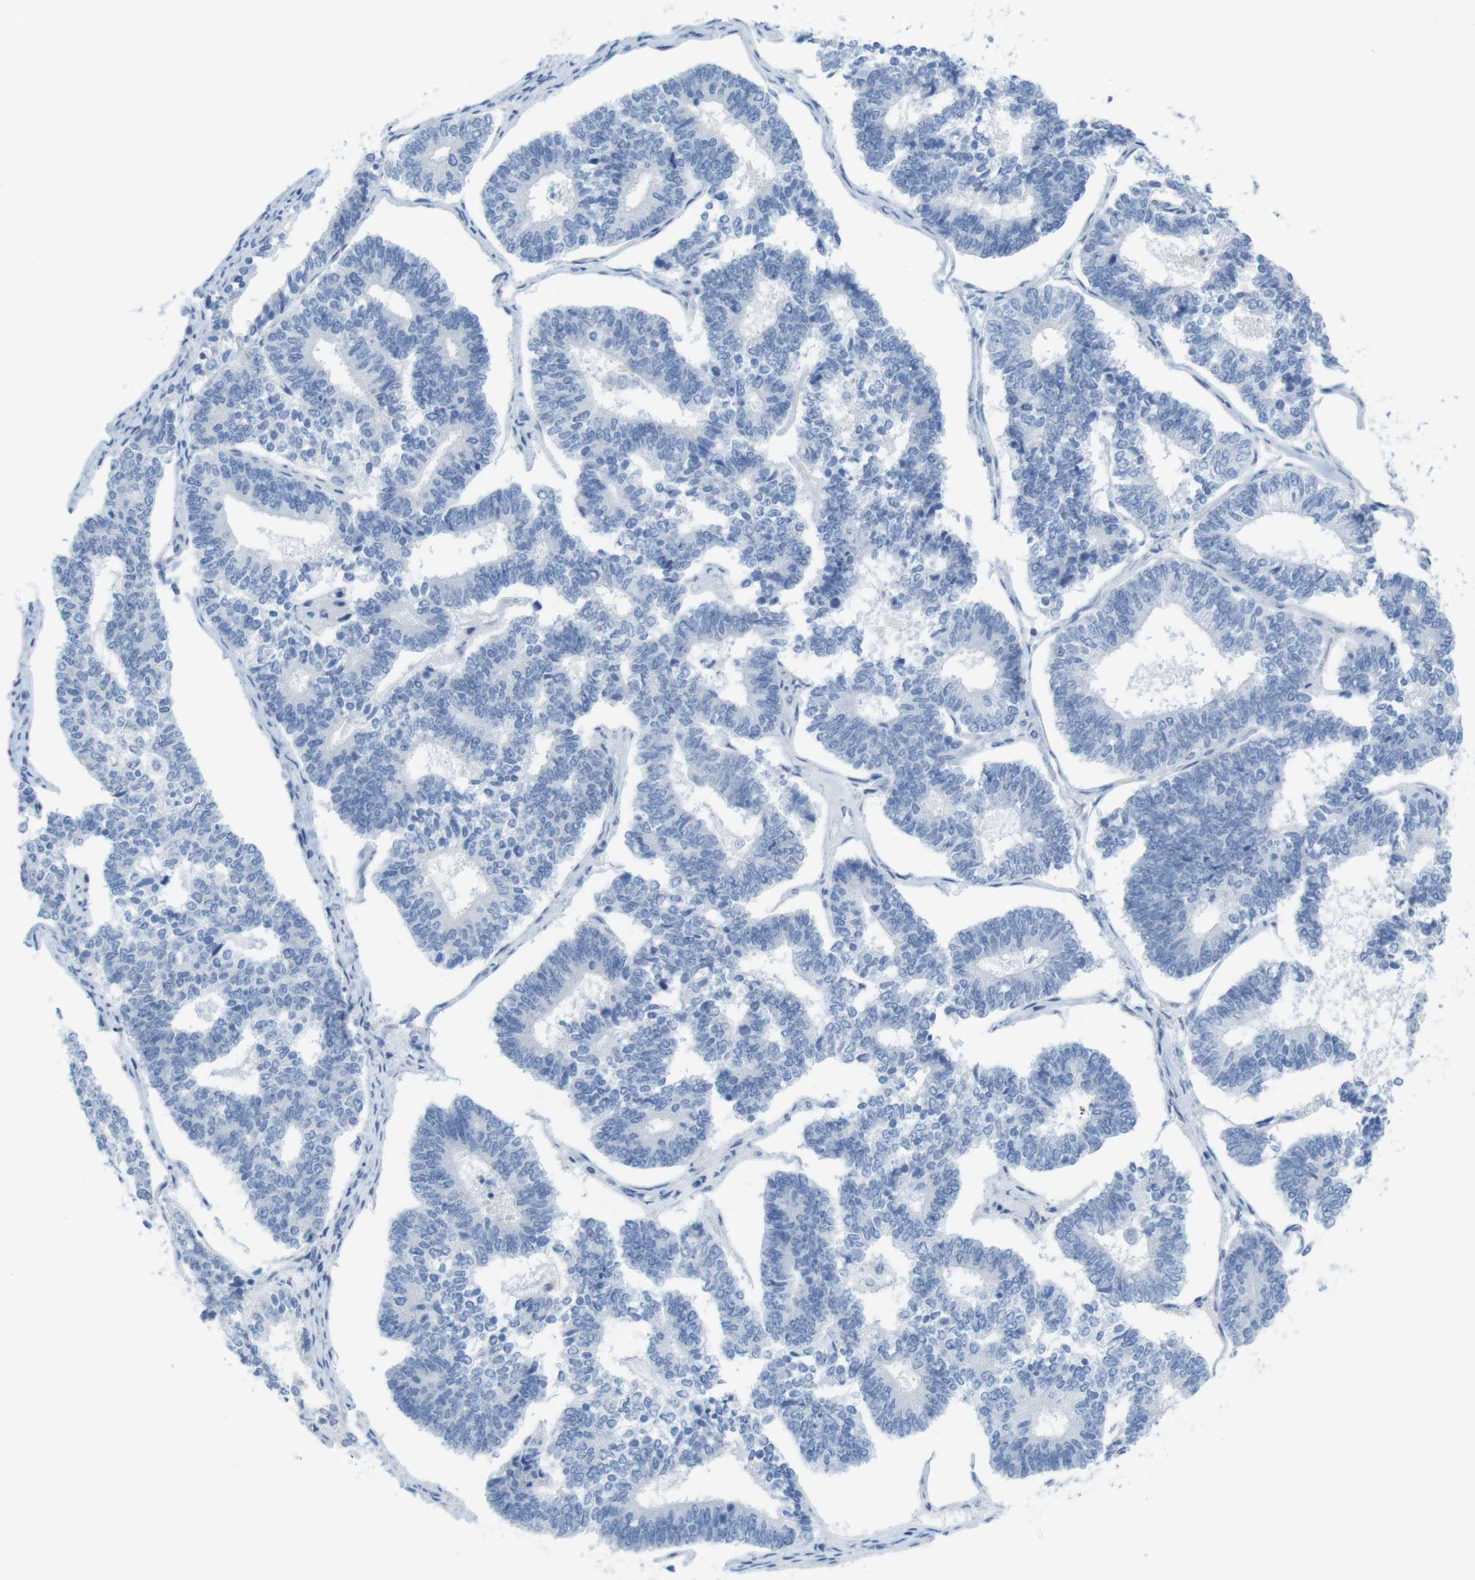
{"staining": {"intensity": "negative", "quantity": "none", "location": "none"}, "tissue": "endometrial cancer", "cell_type": "Tumor cells", "image_type": "cancer", "snomed": [{"axis": "morphology", "description": "Adenocarcinoma, NOS"}, {"axis": "topography", "description": "Endometrium"}], "caption": "The image demonstrates no significant expression in tumor cells of endometrial cancer (adenocarcinoma). (DAB IHC with hematoxylin counter stain).", "gene": "CD5", "patient": {"sex": "female", "age": 70}}